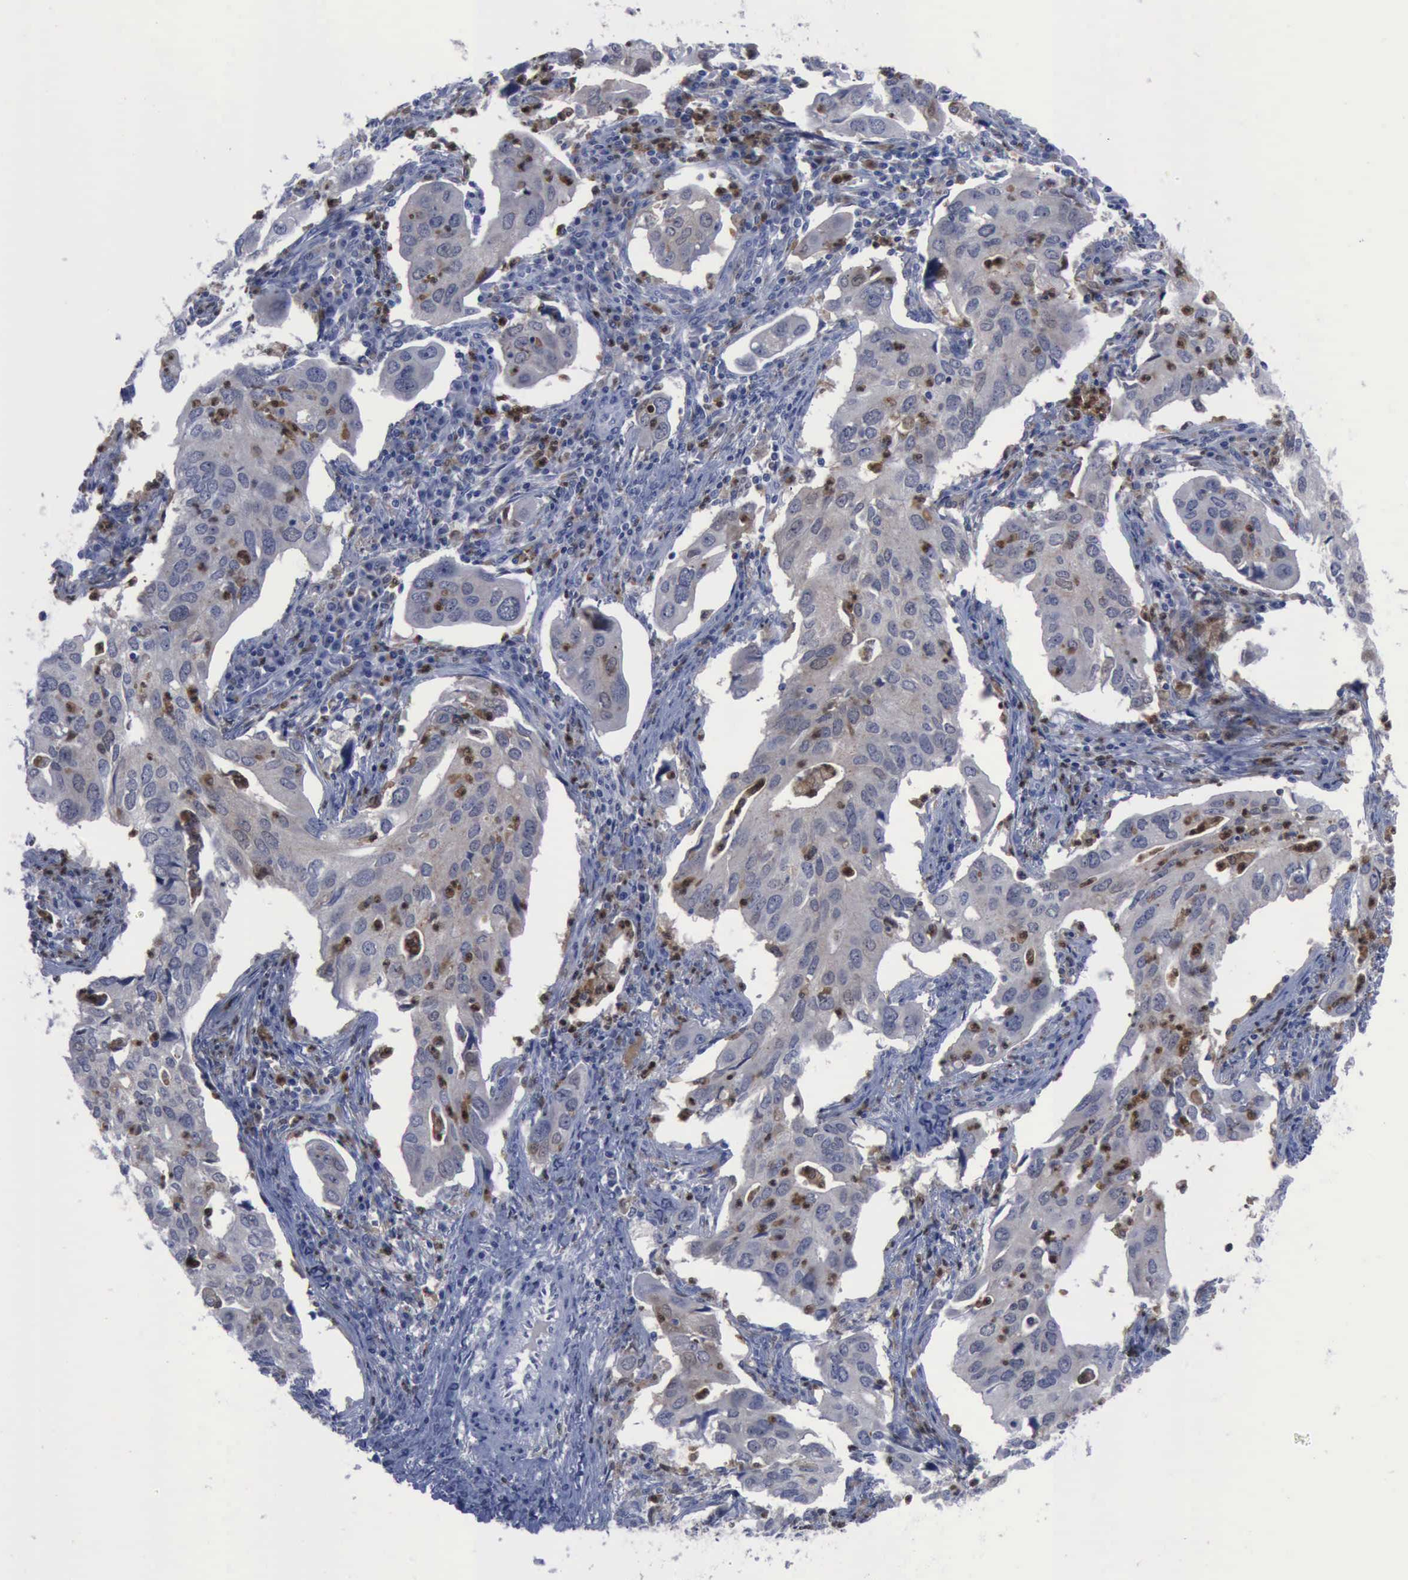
{"staining": {"intensity": "negative", "quantity": "none", "location": "none"}, "tissue": "lung cancer", "cell_type": "Tumor cells", "image_type": "cancer", "snomed": [{"axis": "morphology", "description": "Adenocarcinoma, NOS"}, {"axis": "topography", "description": "Lung"}], "caption": "Tumor cells show no significant expression in lung cancer (adenocarcinoma).", "gene": "CSTA", "patient": {"sex": "male", "age": 48}}